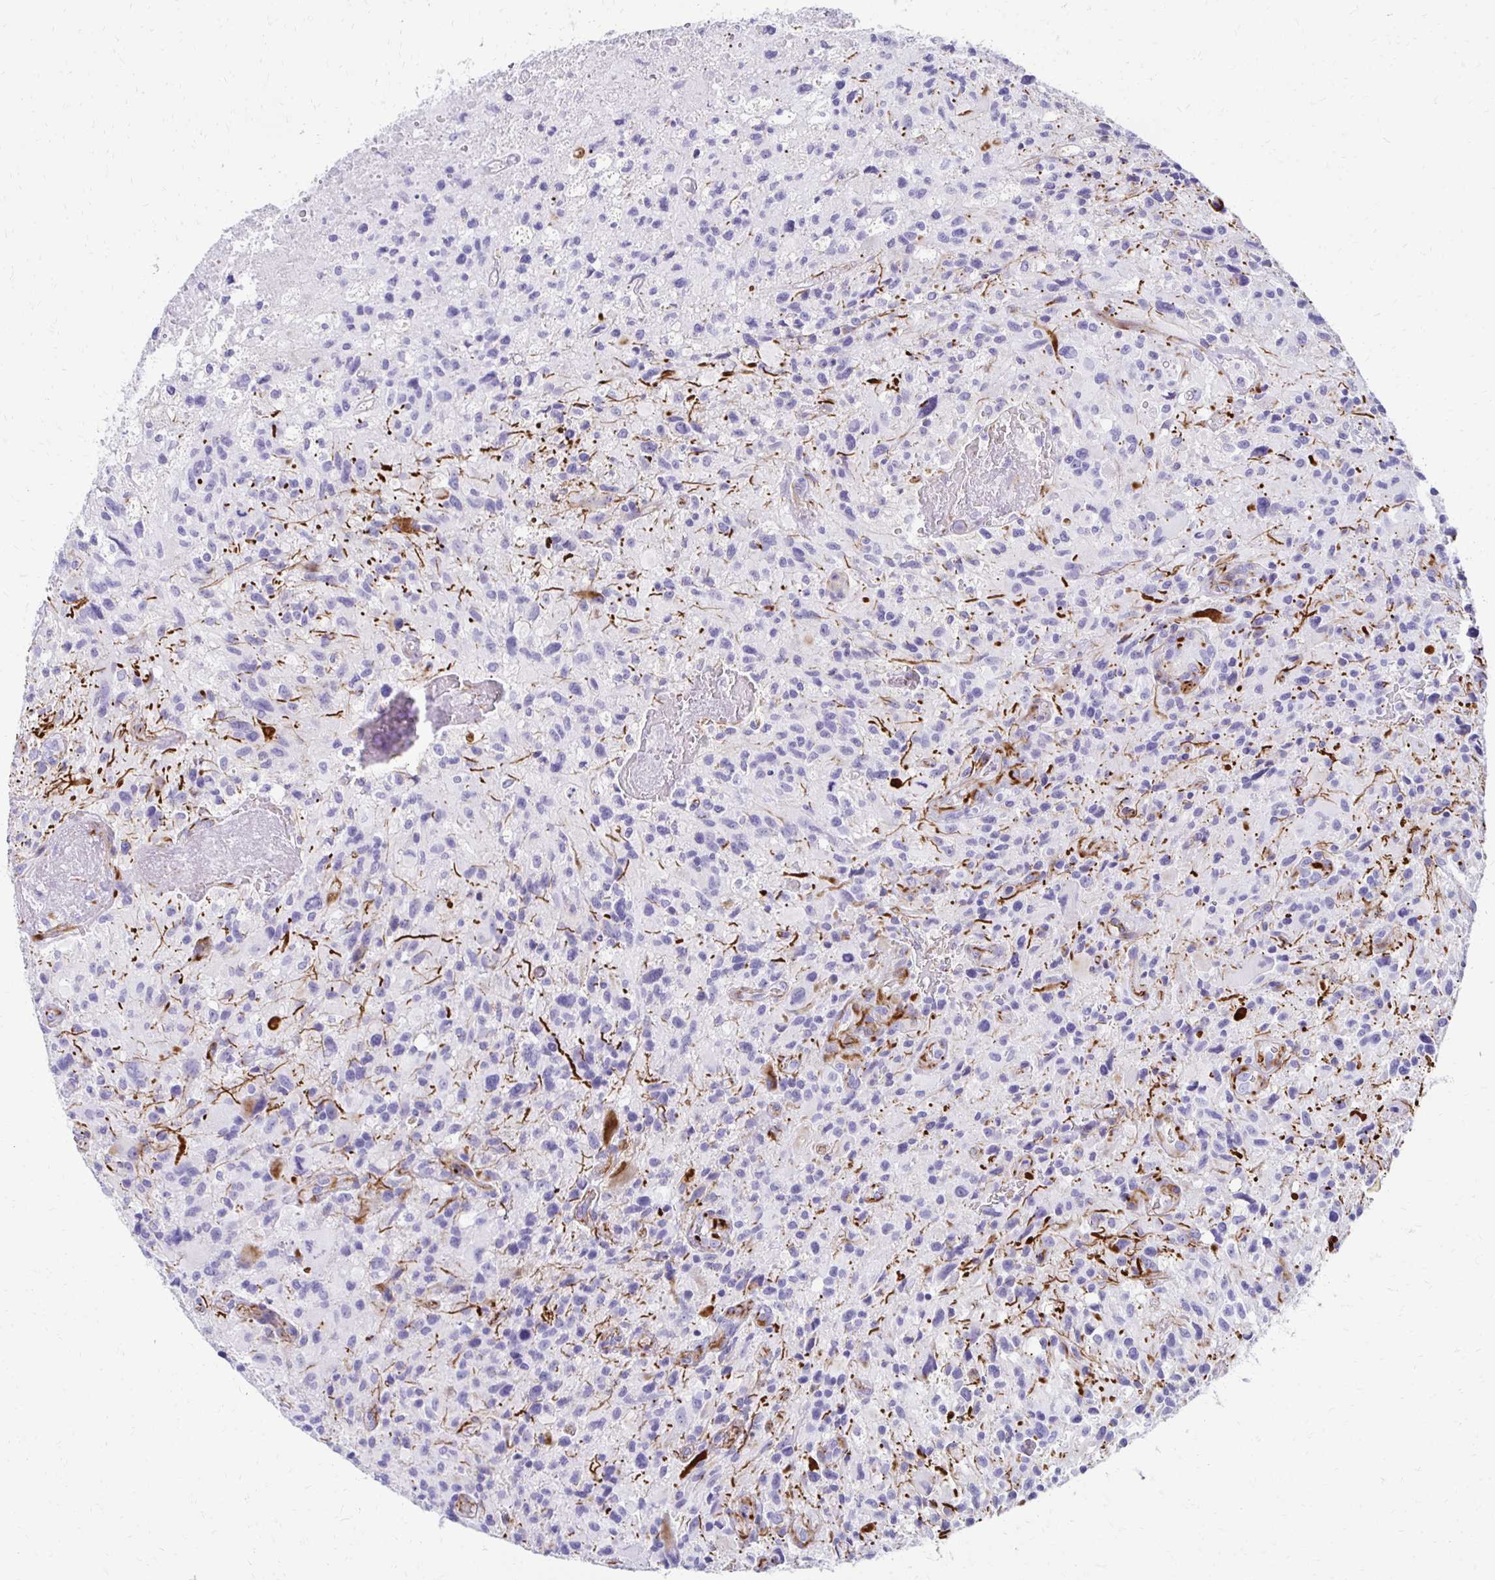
{"staining": {"intensity": "negative", "quantity": "none", "location": "none"}, "tissue": "glioma", "cell_type": "Tumor cells", "image_type": "cancer", "snomed": [{"axis": "morphology", "description": "Glioma, malignant, High grade"}, {"axis": "topography", "description": "Brain"}], "caption": "Immunohistochemical staining of human glioma exhibits no significant staining in tumor cells.", "gene": "TMEM54", "patient": {"sex": "male", "age": 63}}